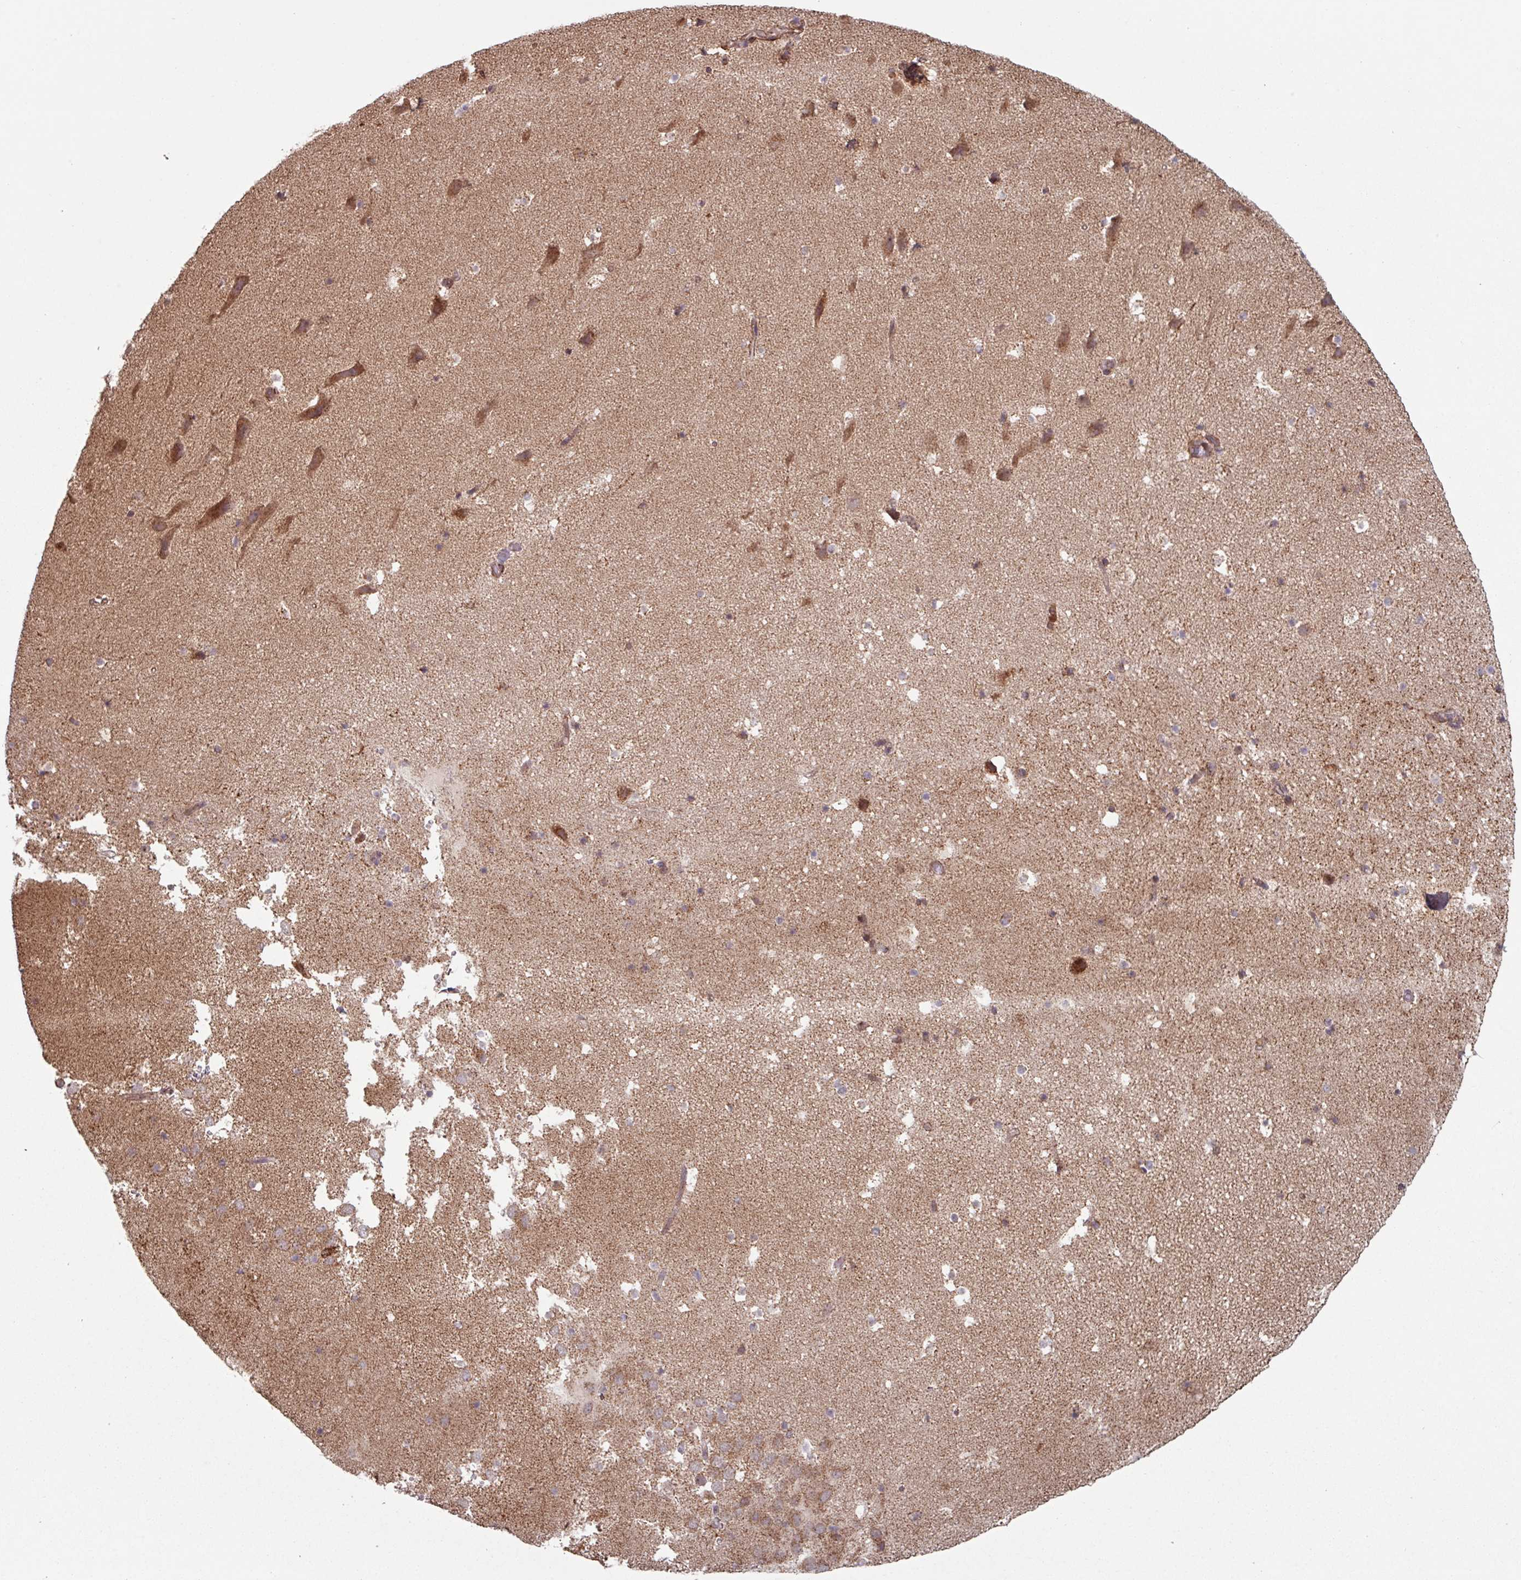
{"staining": {"intensity": "moderate", "quantity": "<25%", "location": "cytoplasmic/membranous"}, "tissue": "hippocampus", "cell_type": "Glial cells", "image_type": "normal", "snomed": [{"axis": "morphology", "description": "Normal tissue, NOS"}, {"axis": "topography", "description": "Hippocampus"}], "caption": "Immunohistochemical staining of normal hippocampus demonstrates <25% levels of moderate cytoplasmic/membranous protein staining in about <25% of glial cells.", "gene": "COX7C", "patient": {"sex": "male", "age": 37}}